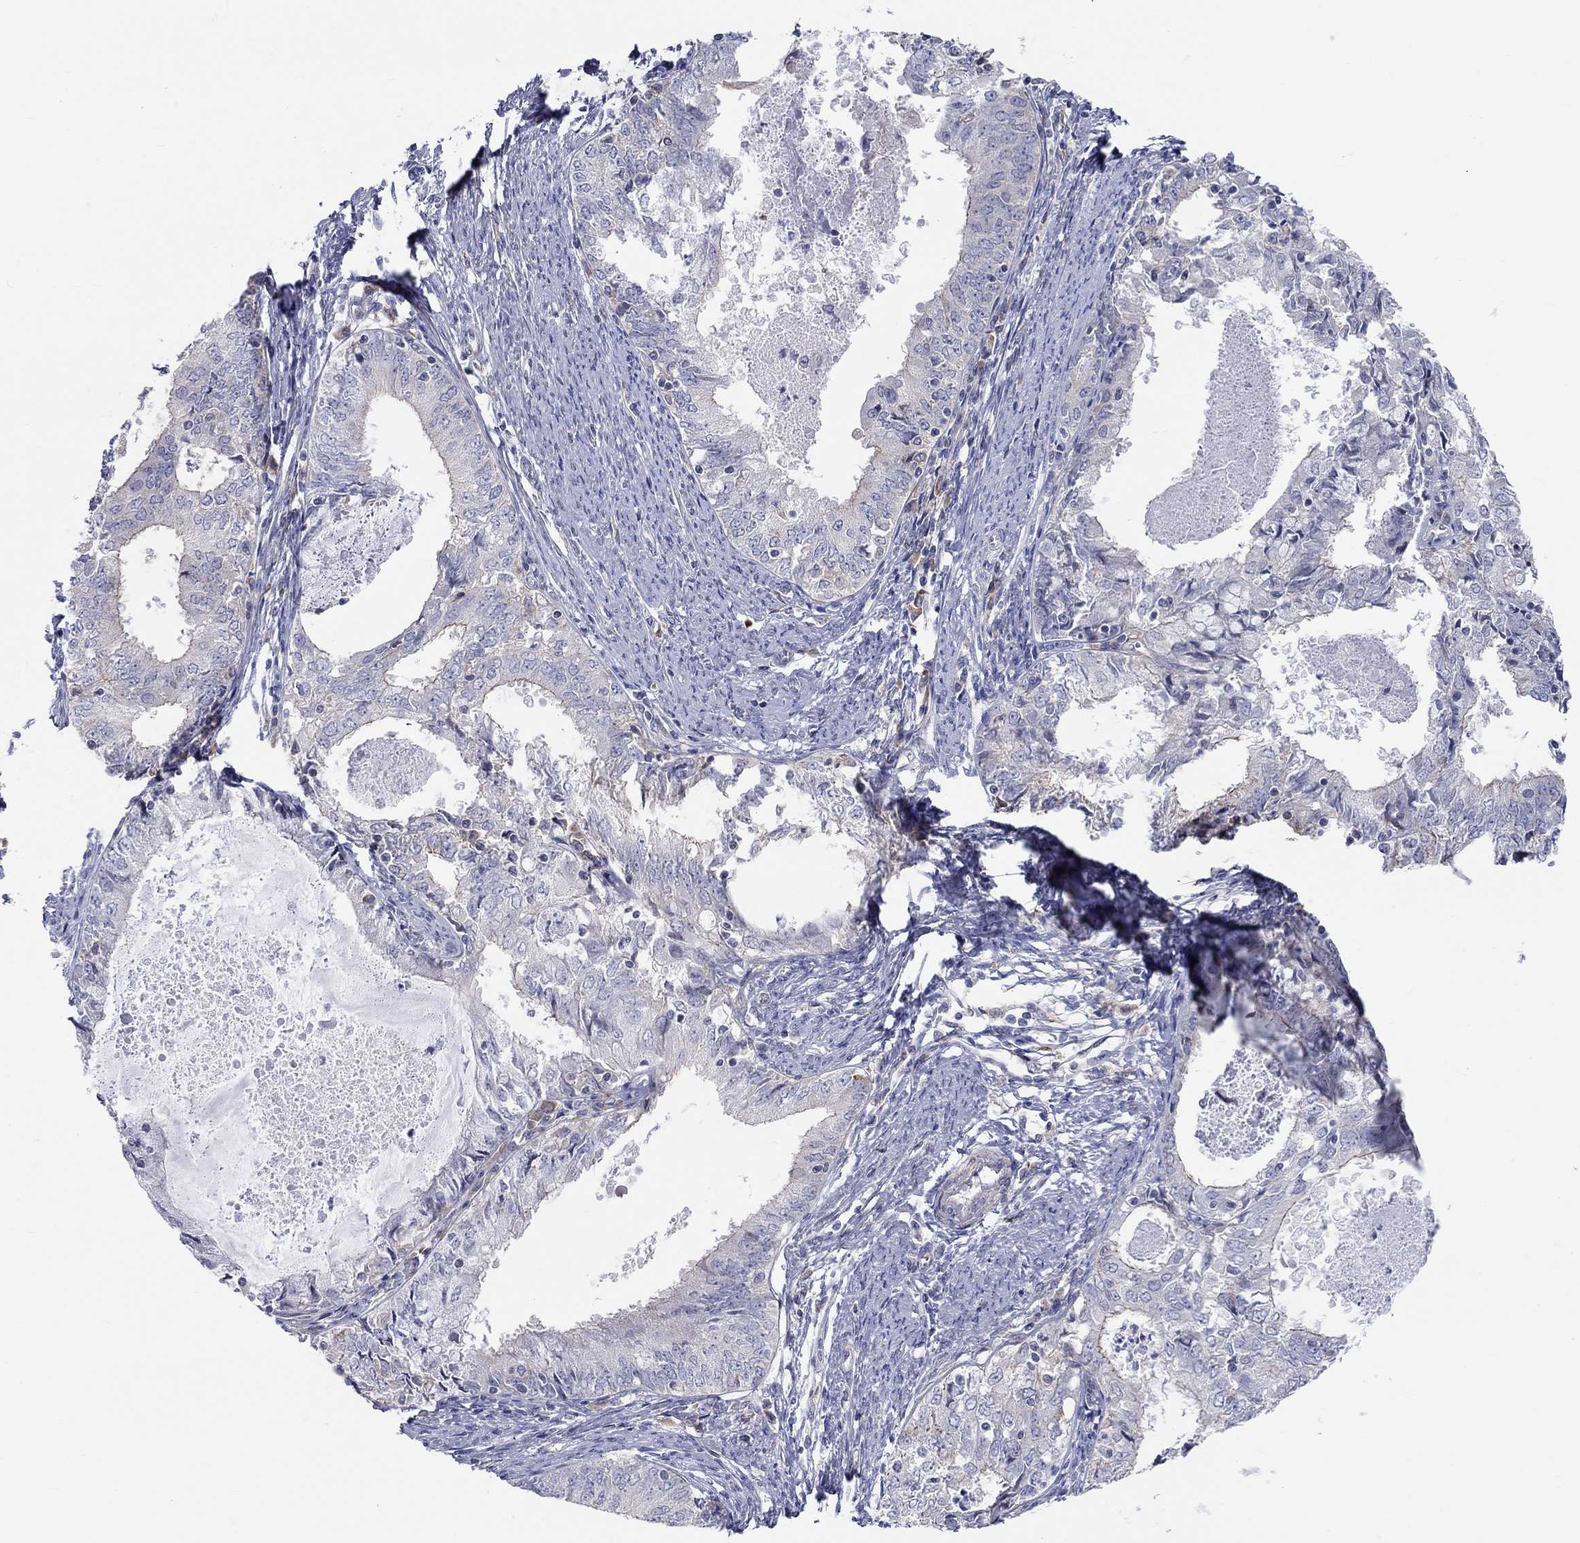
{"staining": {"intensity": "negative", "quantity": "none", "location": "none"}, "tissue": "endometrial cancer", "cell_type": "Tumor cells", "image_type": "cancer", "snomed": [{"axis": "morphology", "description": "Adenocarcinoma, NOS"}, {"axis": "topography", "description": "Endometrium"}], "caption": "There is no significant expression in tumor cells of adenocarcinoma (endometrial).", "gene": "PCDHGA10", "patient": {"sex": "female", "age": 57}}